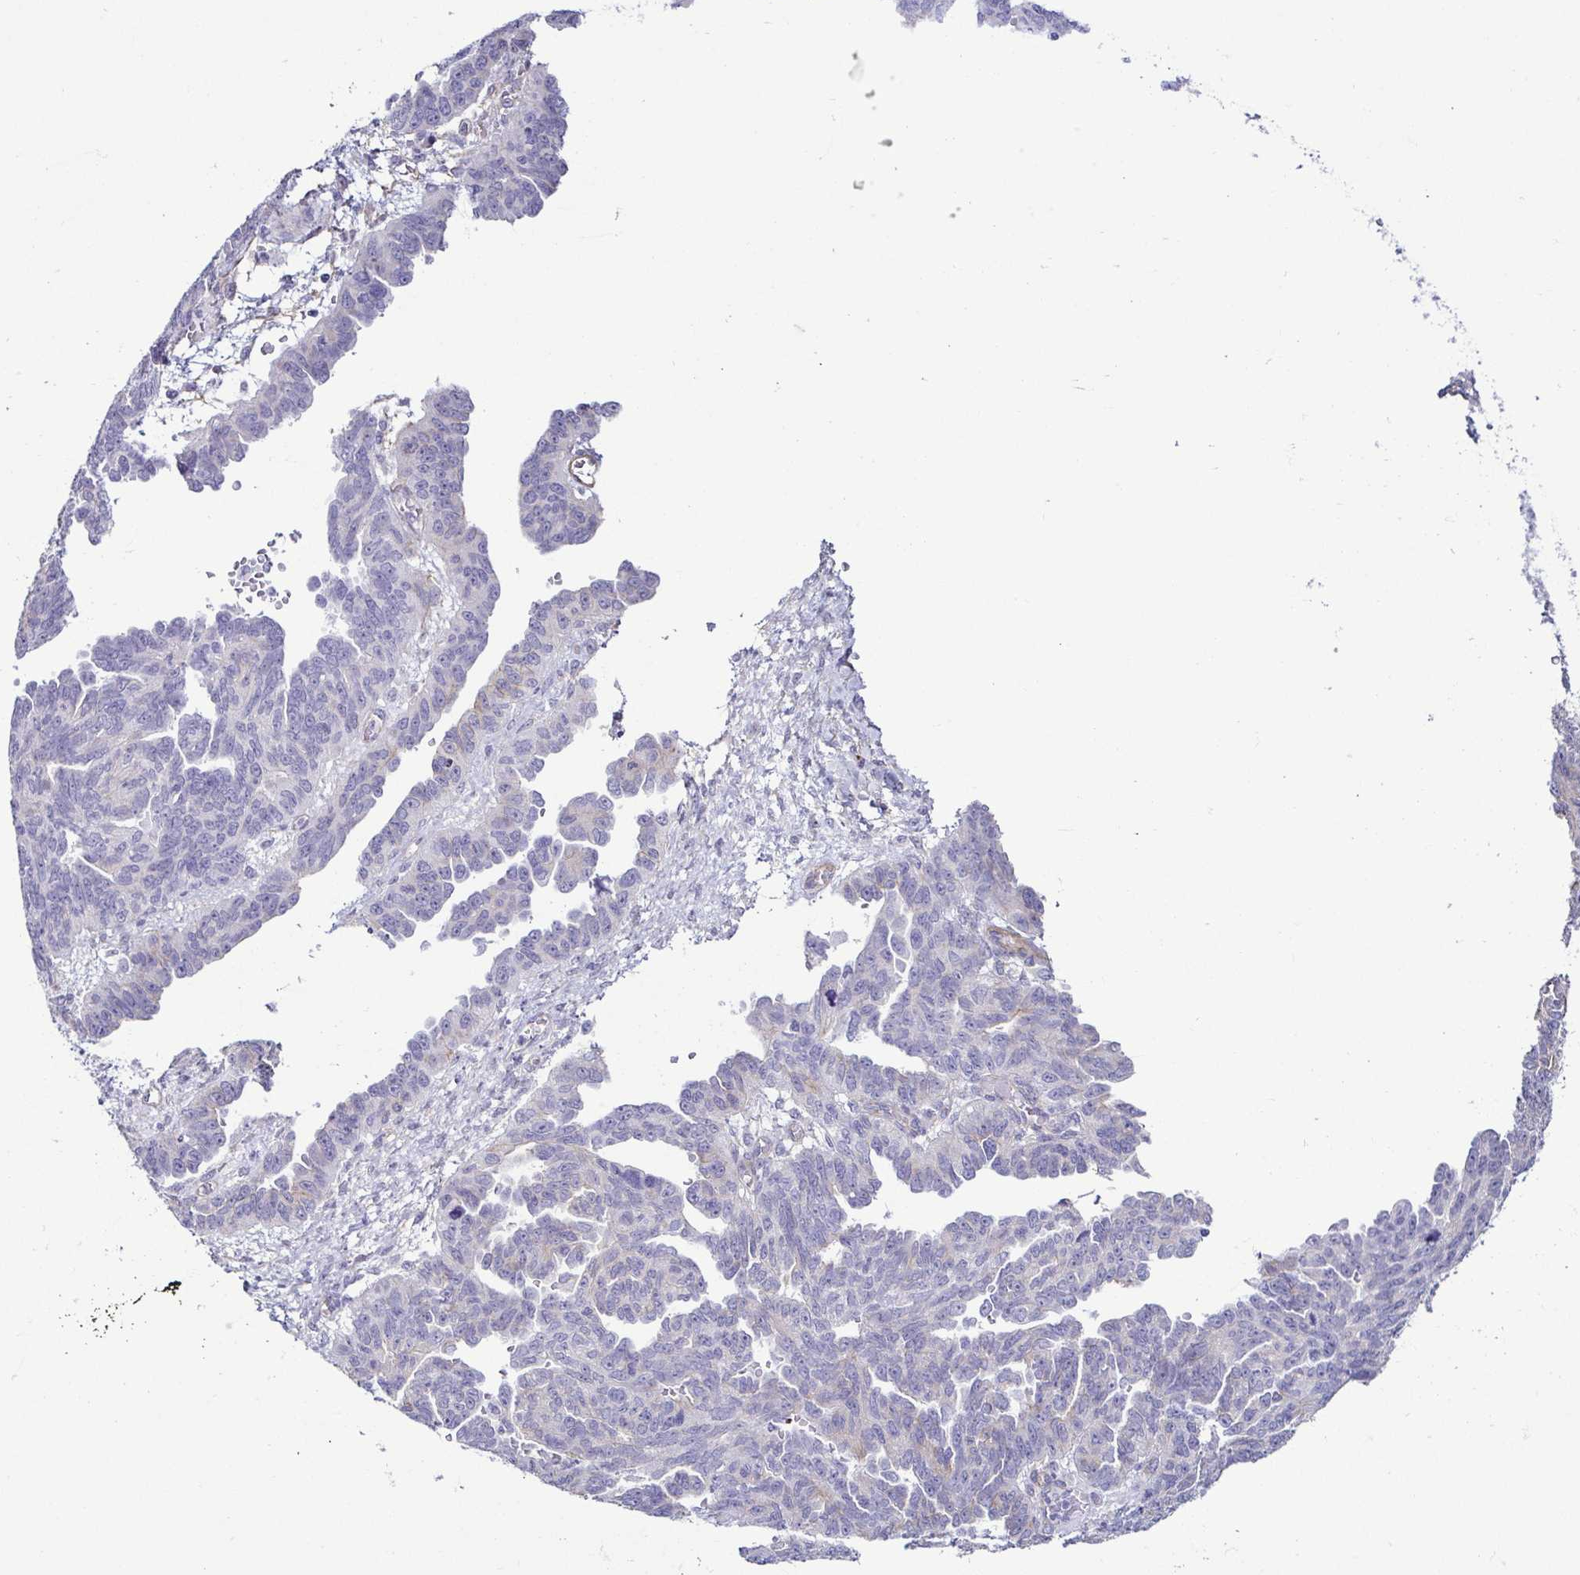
{"staining": {"intensity": "negative", "quantity": "none", "location": "none"}, "tissue": "ovarian cancer", "cell_type": "Tumor cells", "image_type": "cancer", "snomed": [{"axis": "morphology", "description": "Cystadenocarcinoma, serous, NOS"}, {"axis": "topography", "description": "Ovary"}], "caption": "High magnification brightfield microscopy of ovarian serous cystadenocarcinoma stained with DAB (3,3'-diaminobenzidine) (brown) and counterstained with hematoxylin (blue): tumor cells show no significant positivity. Brightfield microscopy of IHC stained with DAB (3,3'-diaminobenzidine) (brown) and hematoxylin (blue), captured at high magnification.", "gene": "CASP14", "patient": {"sex": "female", "age": 64}}